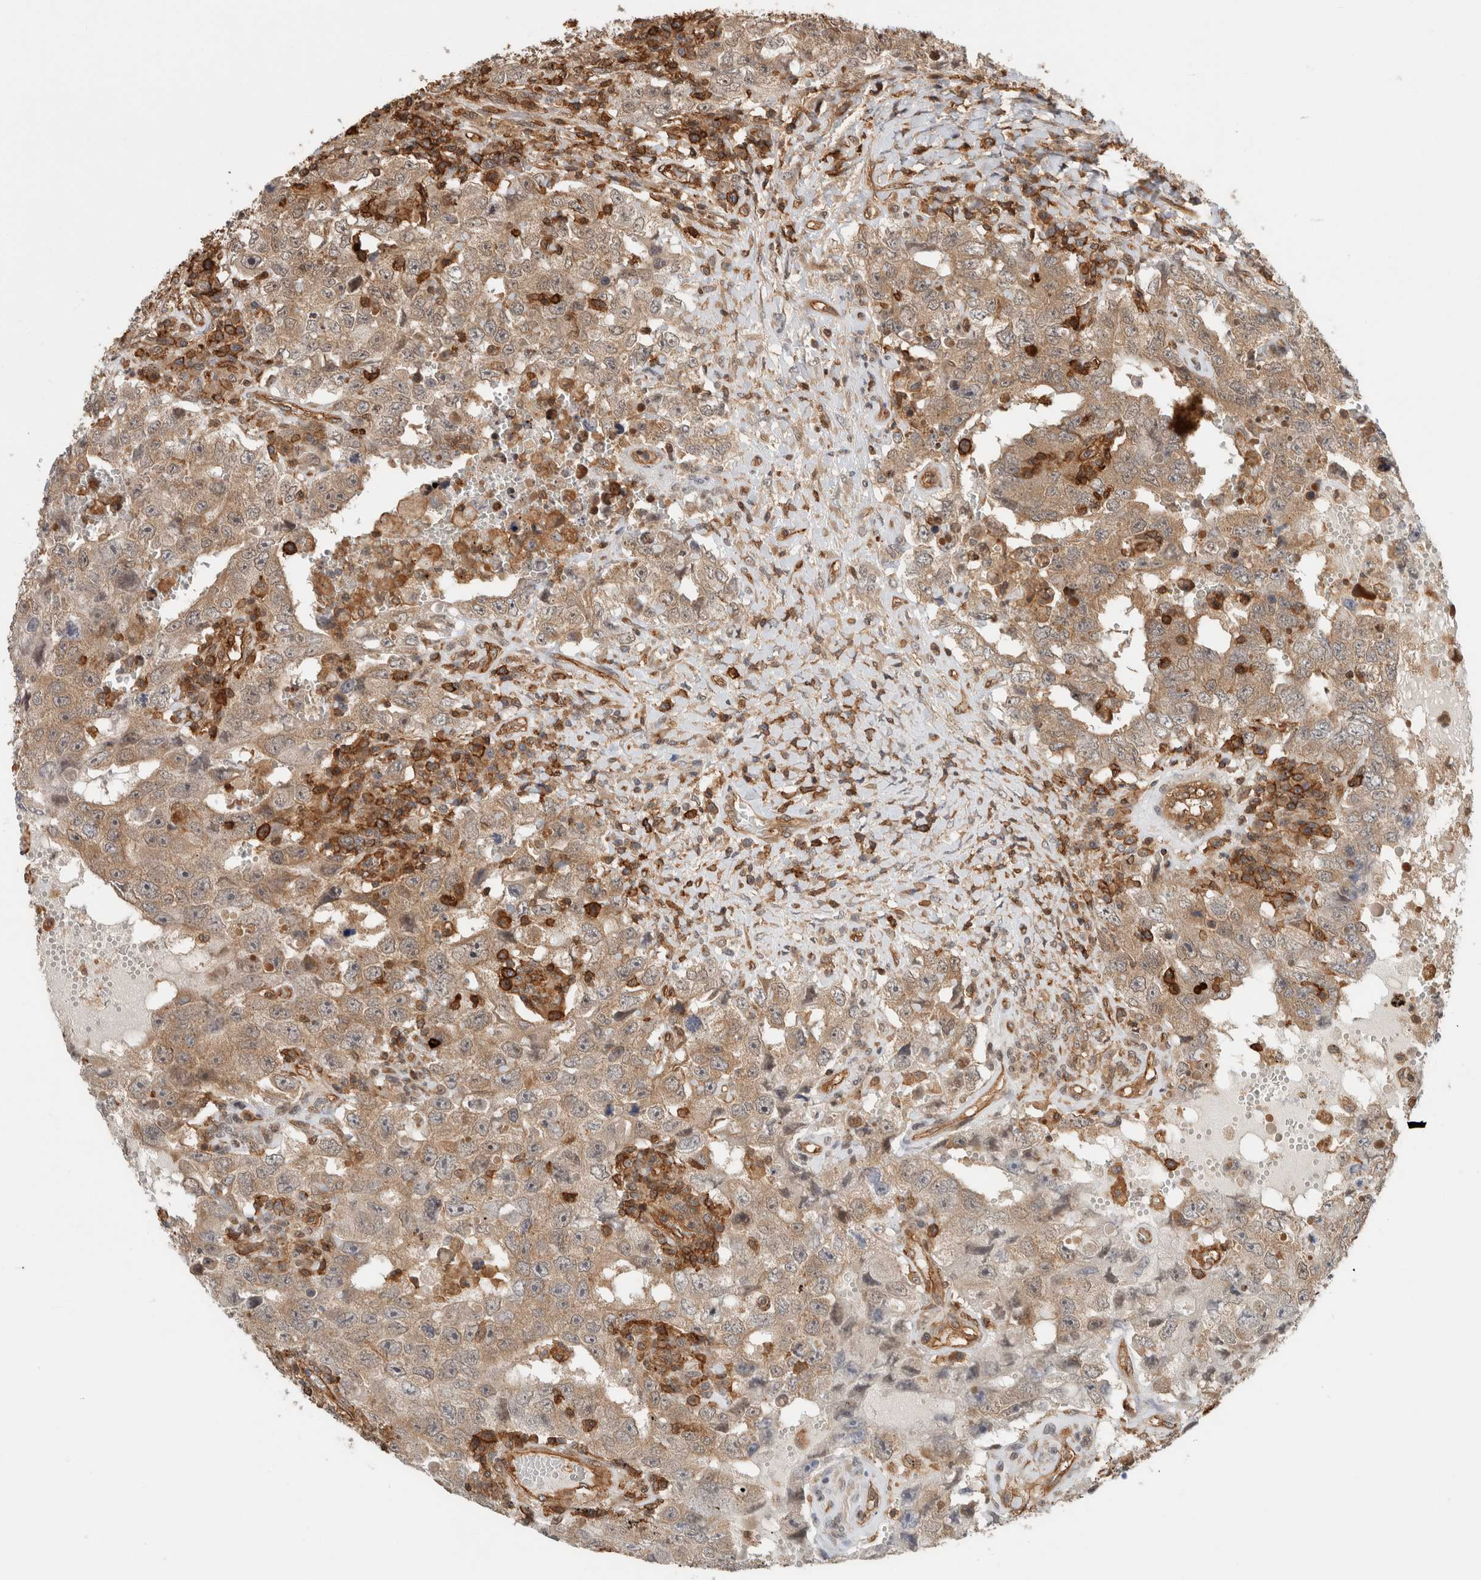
{"staining": {"intensity": "weak", "quantity": ">75%", "location": "cytoplasmic/membranous"}, "tissue": "testis cancer", "cell_type": "Tumor cells", "image_type": "cancer", "snomed": [{"axis": "morphology", "description": "Carcinoma, Embryonal, NOS"}, {"axis": "topography", "description": "Testis"}], "caption": "Immunohistochemistry histopathology image of testis cancer stained for a protein (brown), which displays low levels of weak cytoplasmic/membranous expression in approximately >75% of tumor cells.", "gene": "PFDN4", "patient": {"sex": "male", "age": 26}}